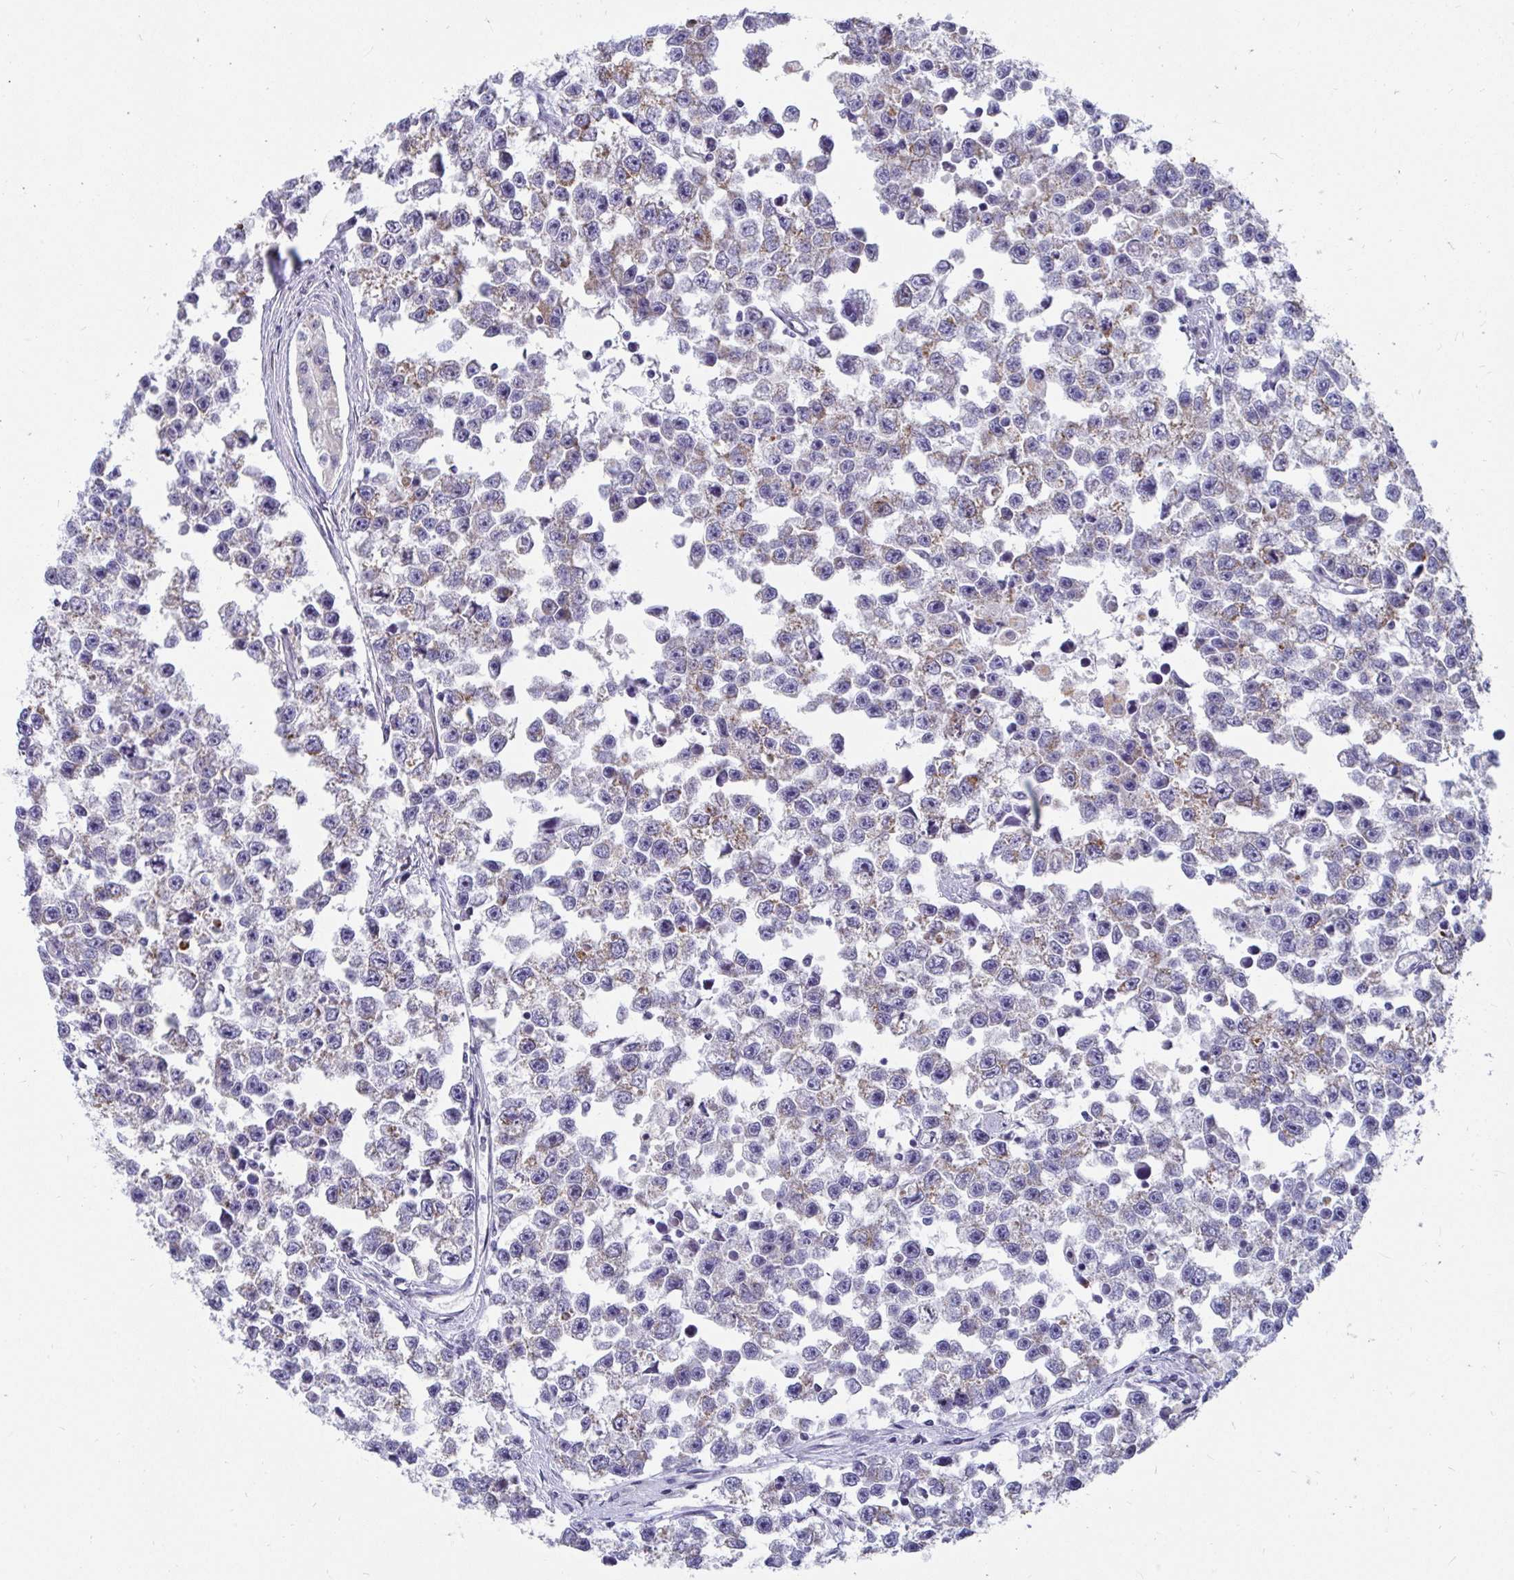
{"staining": {"intensity": "negative", "quantity": "none", "location": "none"}, "tissue": "testis cancer", "cell_type": "Tumor cells", "image_type": "cancer", "snomed": [{"axis": "morphology", "description": "Seminoma, NOS"}, {"axis": "topography", "description": "Testis"}], "caption": "The photomicrograph displays no significant staining in tumor cells of testis cancer (seminoma).", "gene": "EXOC5", "patient": {"sex": "male", "age": 26}}